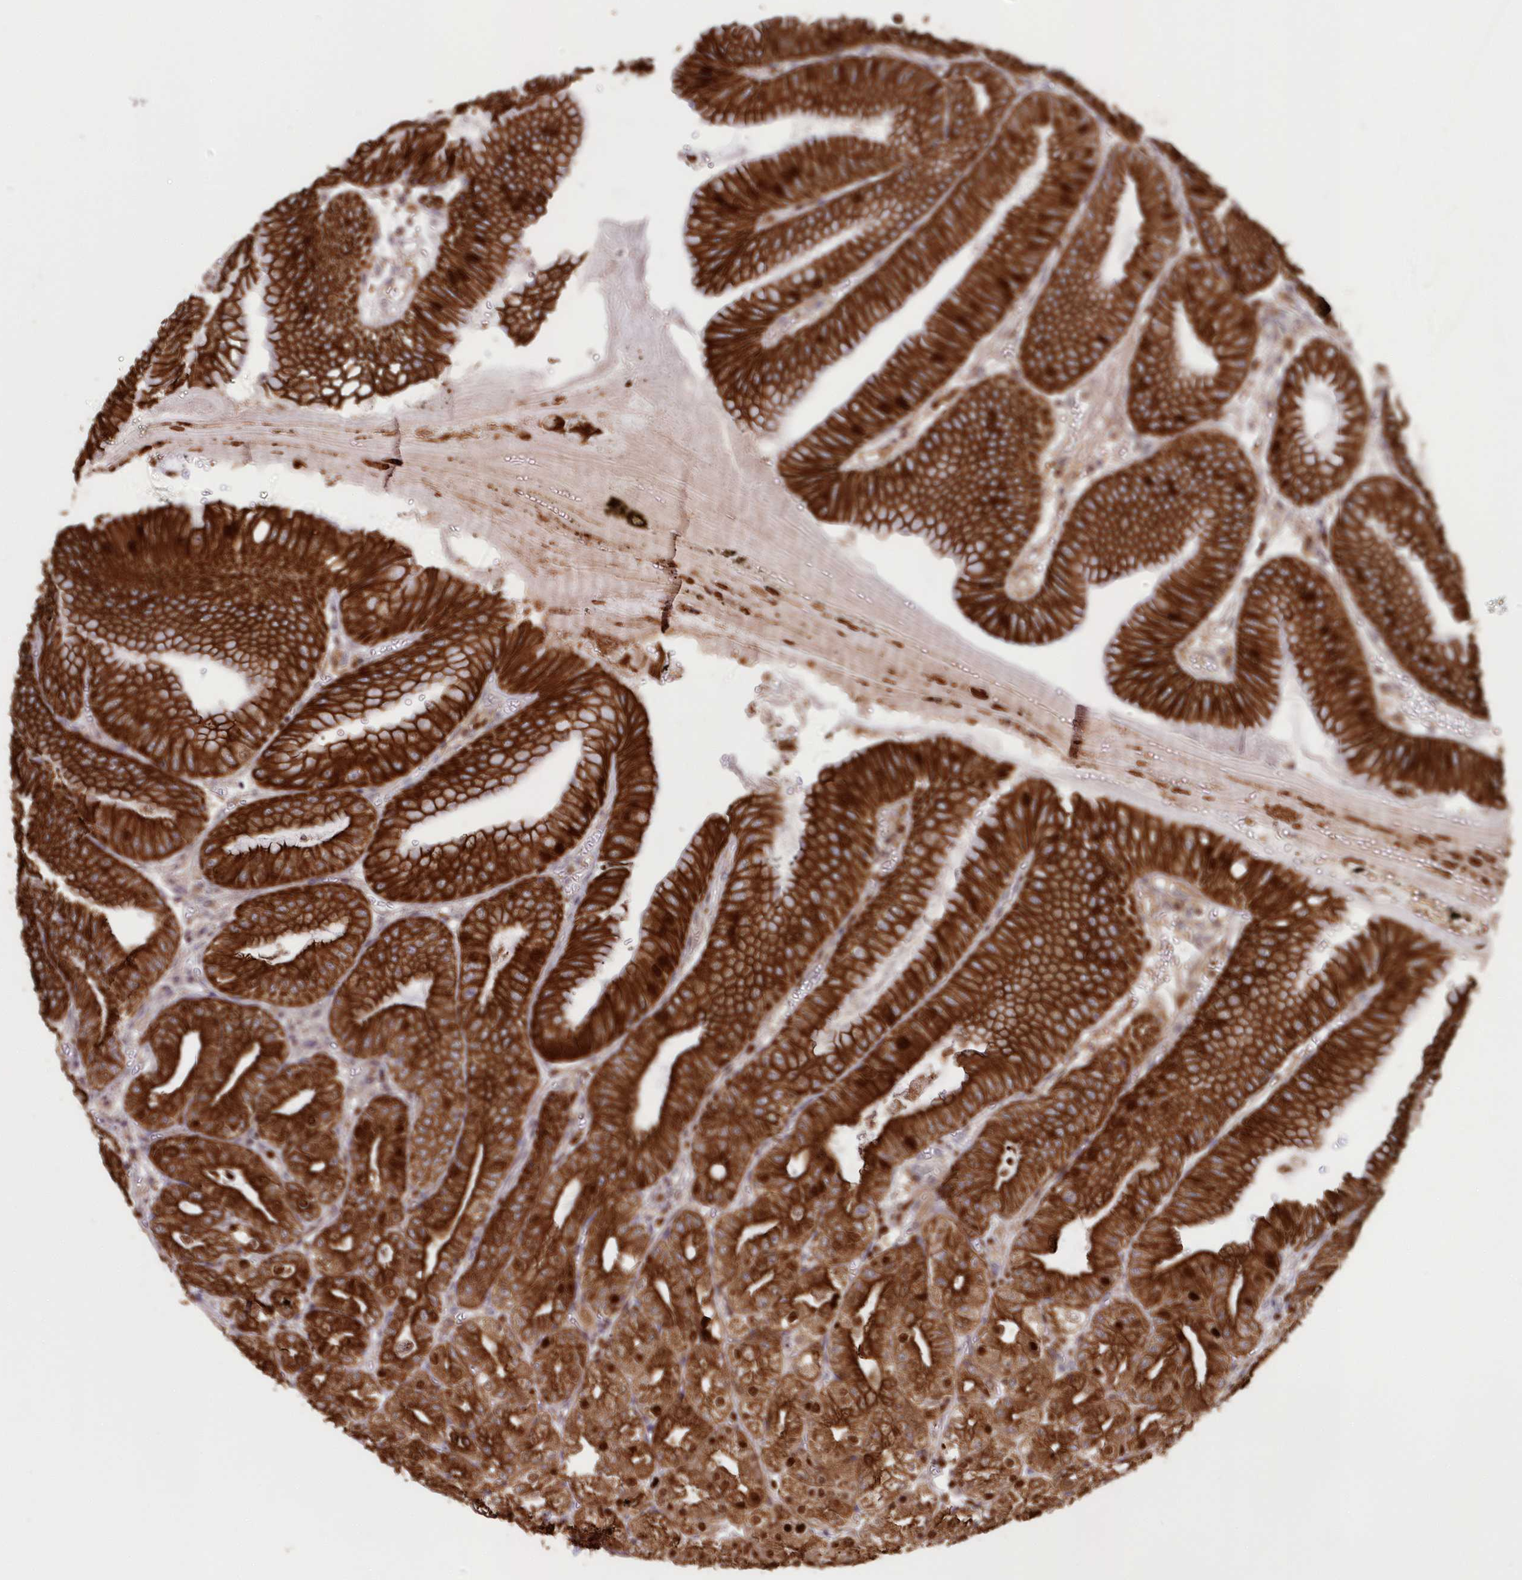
{"staining": {"intensity": "strong", "quantity": ">75%", "location": "cytoplasmic/membranous"}, "tissue": "stomach", "cell_type": "Glandular cells", "image_type": "normal", "snomed": [{"axis": "morphology", "description": "Normal tissue, NOS"}, {"axis": "topography", "description": "Stomach, lower"}], "caption": "Human stomach stained for a protein (brown) shows strong cytoplasmic/membranous positive positivity in approximately >75% of glandular cells.", "gene": "SNED1", "patient": {"sex": "male", "age": 71}}